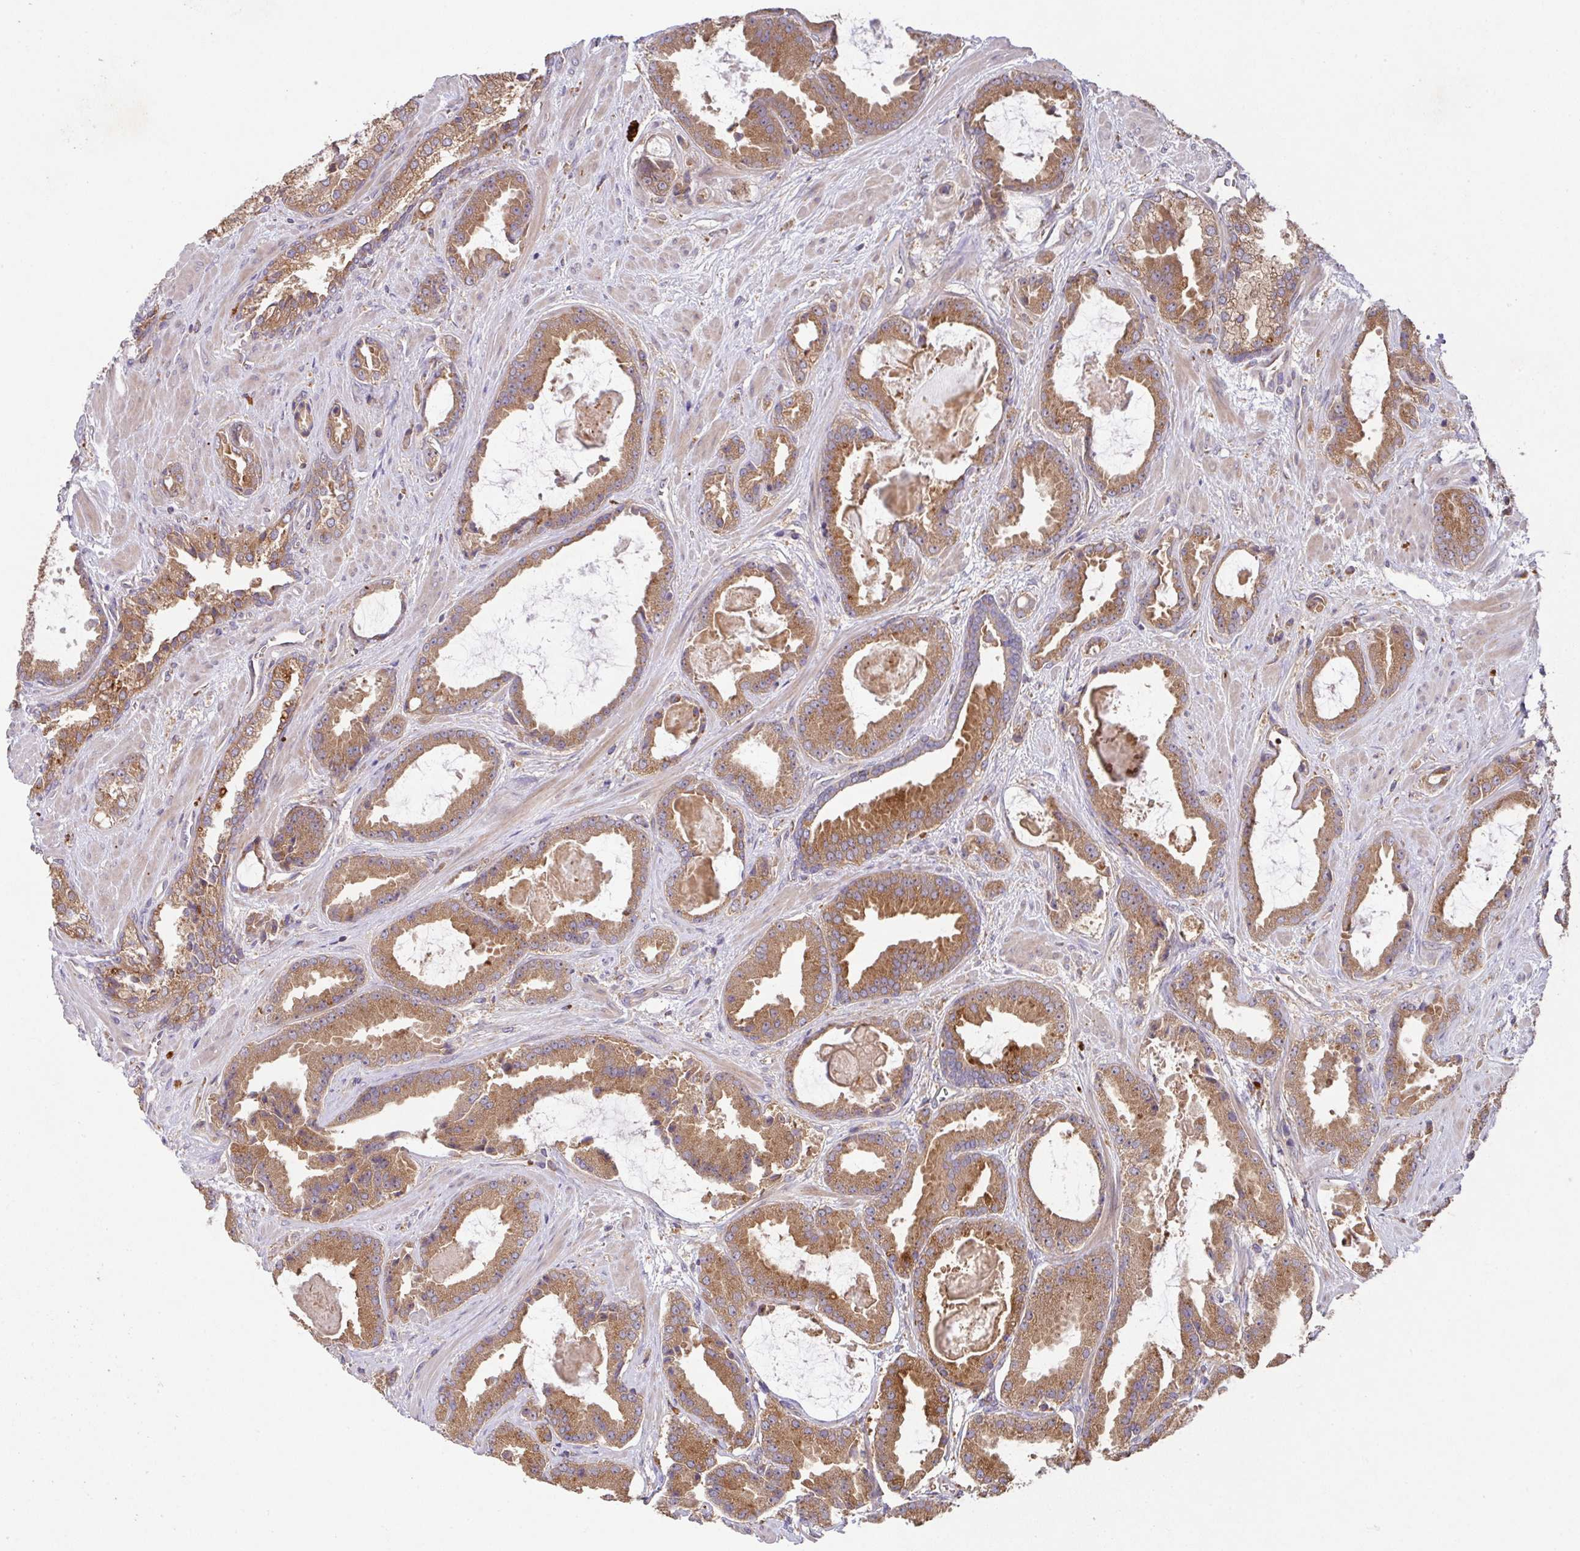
{"staining": {"intensity": "moderate", "quantity": ">75%", "location": "cytoplasmic/membranous"}, "tissue": "prostate cancer", "cell_type": "Tumor cells", "image_type": "cancer", "snomed": [{"axis": "morphology", "description": "Adenocarcinoma, Low grade"}, {"axis": "topography", "description": "Prostate"}], "caption": "This is an image of immunohistochemistry staining of prostate cancer (low-grade adenocarcinoma), which shows moderate positivity in the cytoplasmic/membranous of tumor cells.", "gene": "TRIM14", "patient": {"sex": "male", "age": 62}}